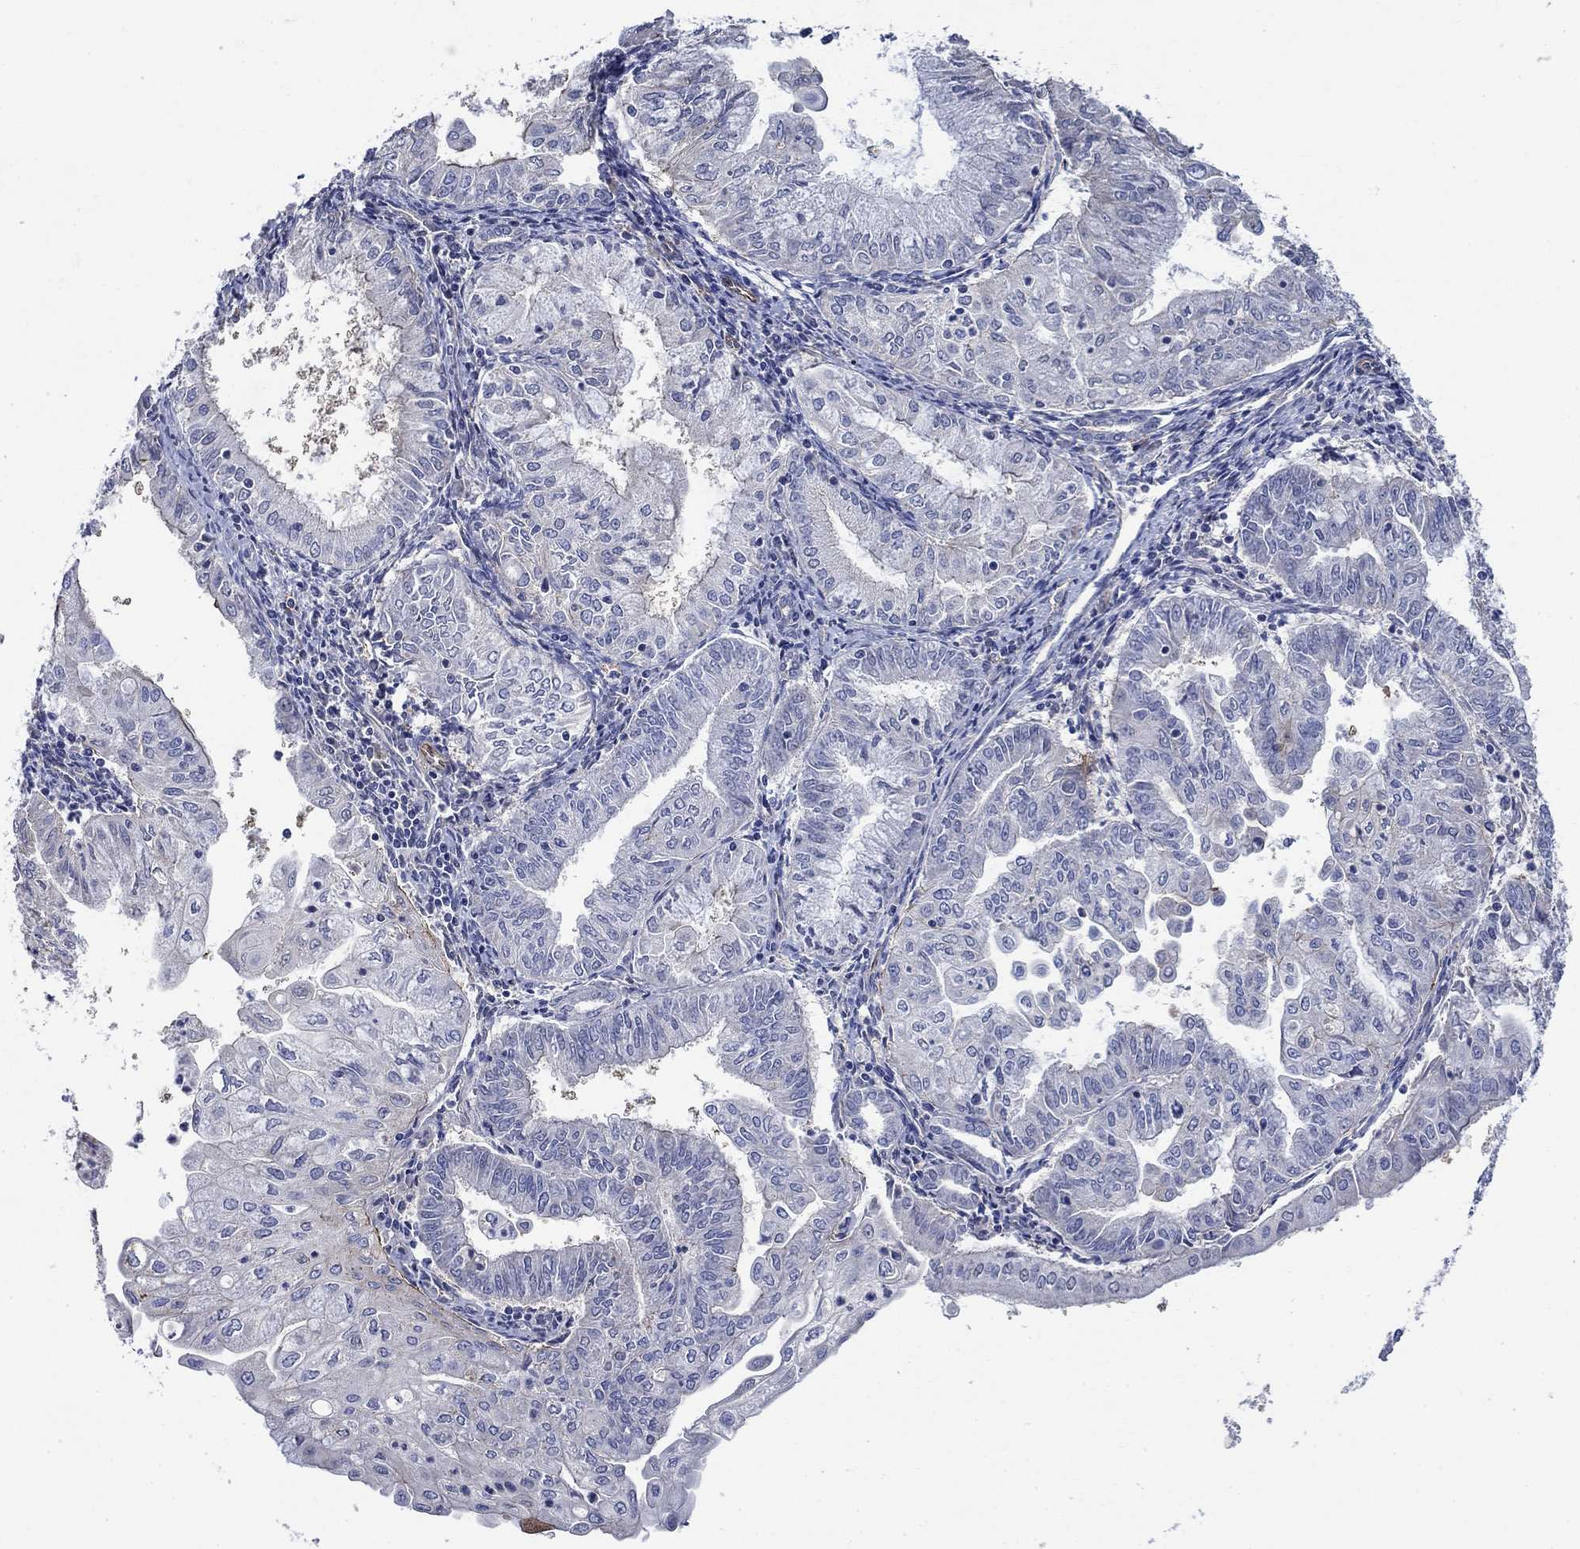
{"staining": {"intensity": "negative", "quantity": "none", "location": "none"}, "tissue": "endometrial cancer", "cell_type": "Tumor cells", "image_type": "cancer", "snomed": [{"axis": "morphology", "description": "Adenocarcinoma, NOS"}, {"axis": "topography", "description": "Endometrium"}], "caption": "Immunohistochemistry of adenocarcinoma (endometrial) shows no positivity in tumor cells.", "gene": "FLNC", "patient": {"sex": "female", "age": 56}}